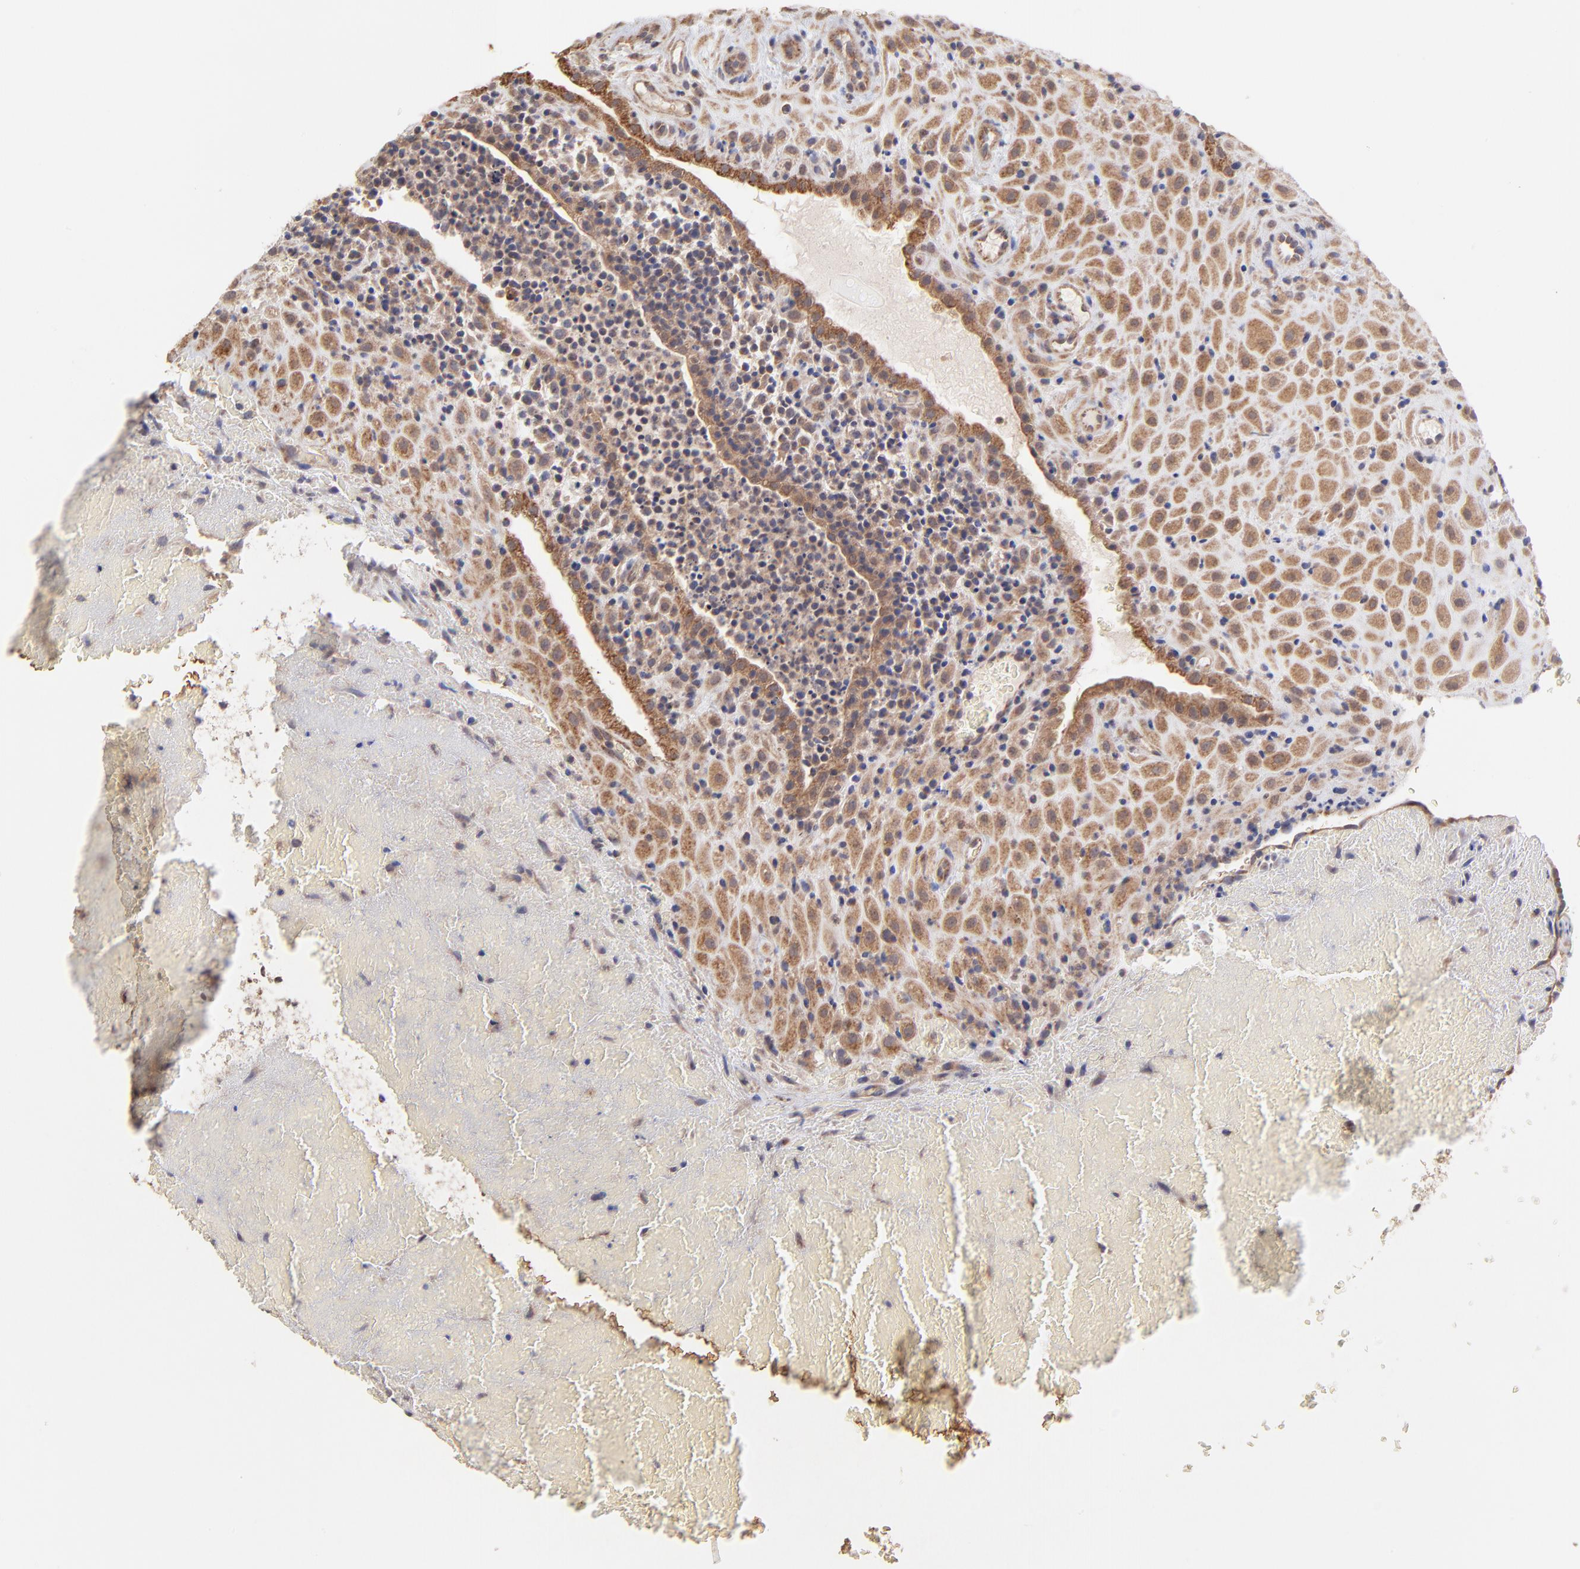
{"staining": {"intensity": "strong", "quantity": ">75%", "location": "cytoplasmic/membranous"}, "tissue": "placenta", "cell_type": "Decidual cells", "image_type": "normal", "snomed": [{"axis": "morphology", "description": "Normal tissue, NOS"}, {"axis": "topography", "description": "Placenta"}], "caption": "Brown immunohistochemical staining in normal placenta exhibits strong cytoplasmic/membranous staining in approximately >75% of decidual cells. (IHC, brightfield microscopy, high magnification).", "gene": "UBE2H", "patient": {"sex": "female", "age": 19}}